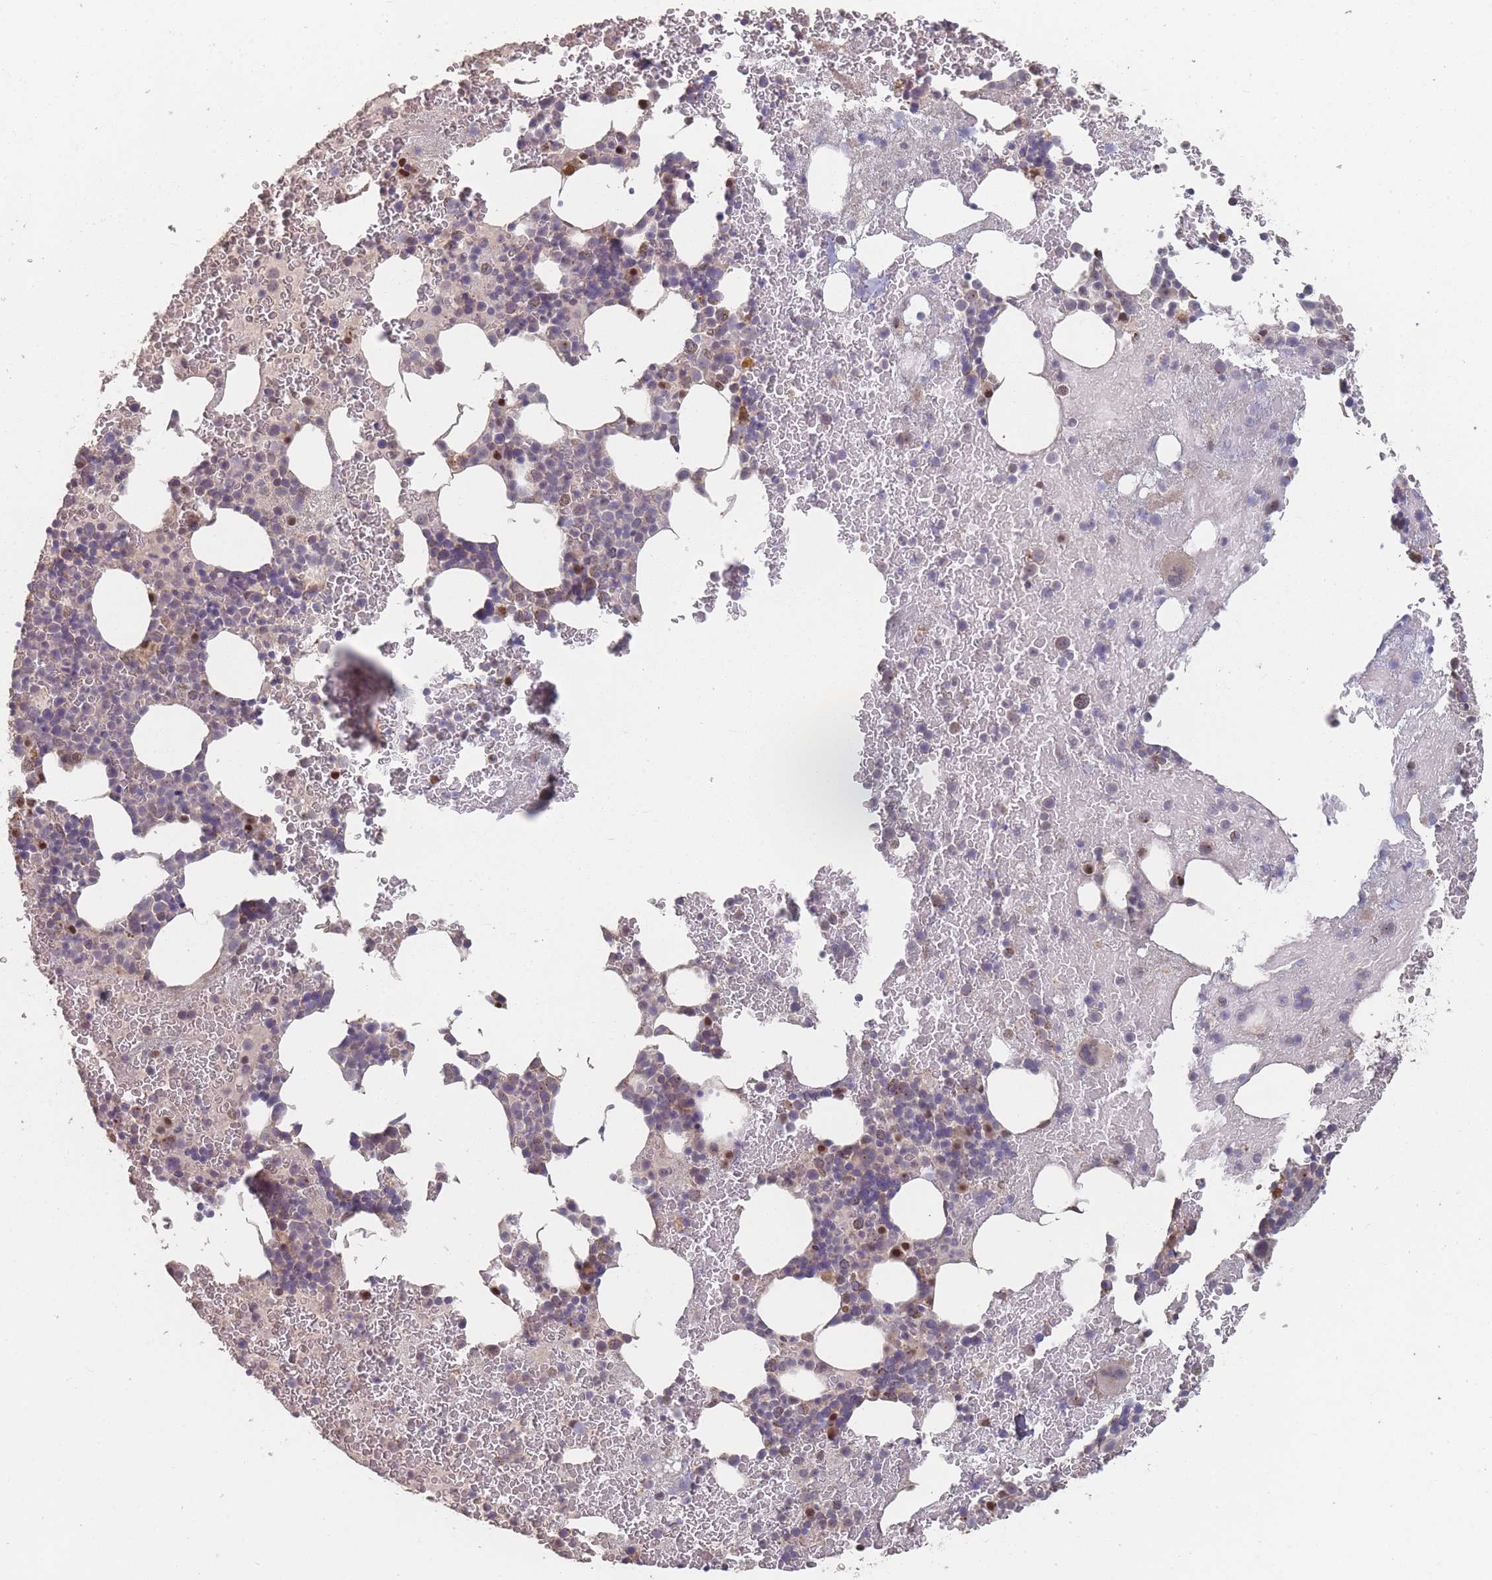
{"staining": {"intensity": "strong", "quantity": "<25%", "location": "cytoplasmic/membranous,nuclear"}, "tissue": "bone marrow", "cell_type": "Hematopoietic cells", "image_type": "normal", "snomed": [{"axis": "morphology", "description": "Normal tissue, NOS"}, {"axis": "topography", "description": "Bone marrow"}], "caption": "Protein staining demonstrates strong cytoplasmic/membranous,nuclear expression in about <25% of hematopoietic cells in normal bone marrow.", "gene": "ERCC6L", "patient": {"sex": "male", "age": 26}}